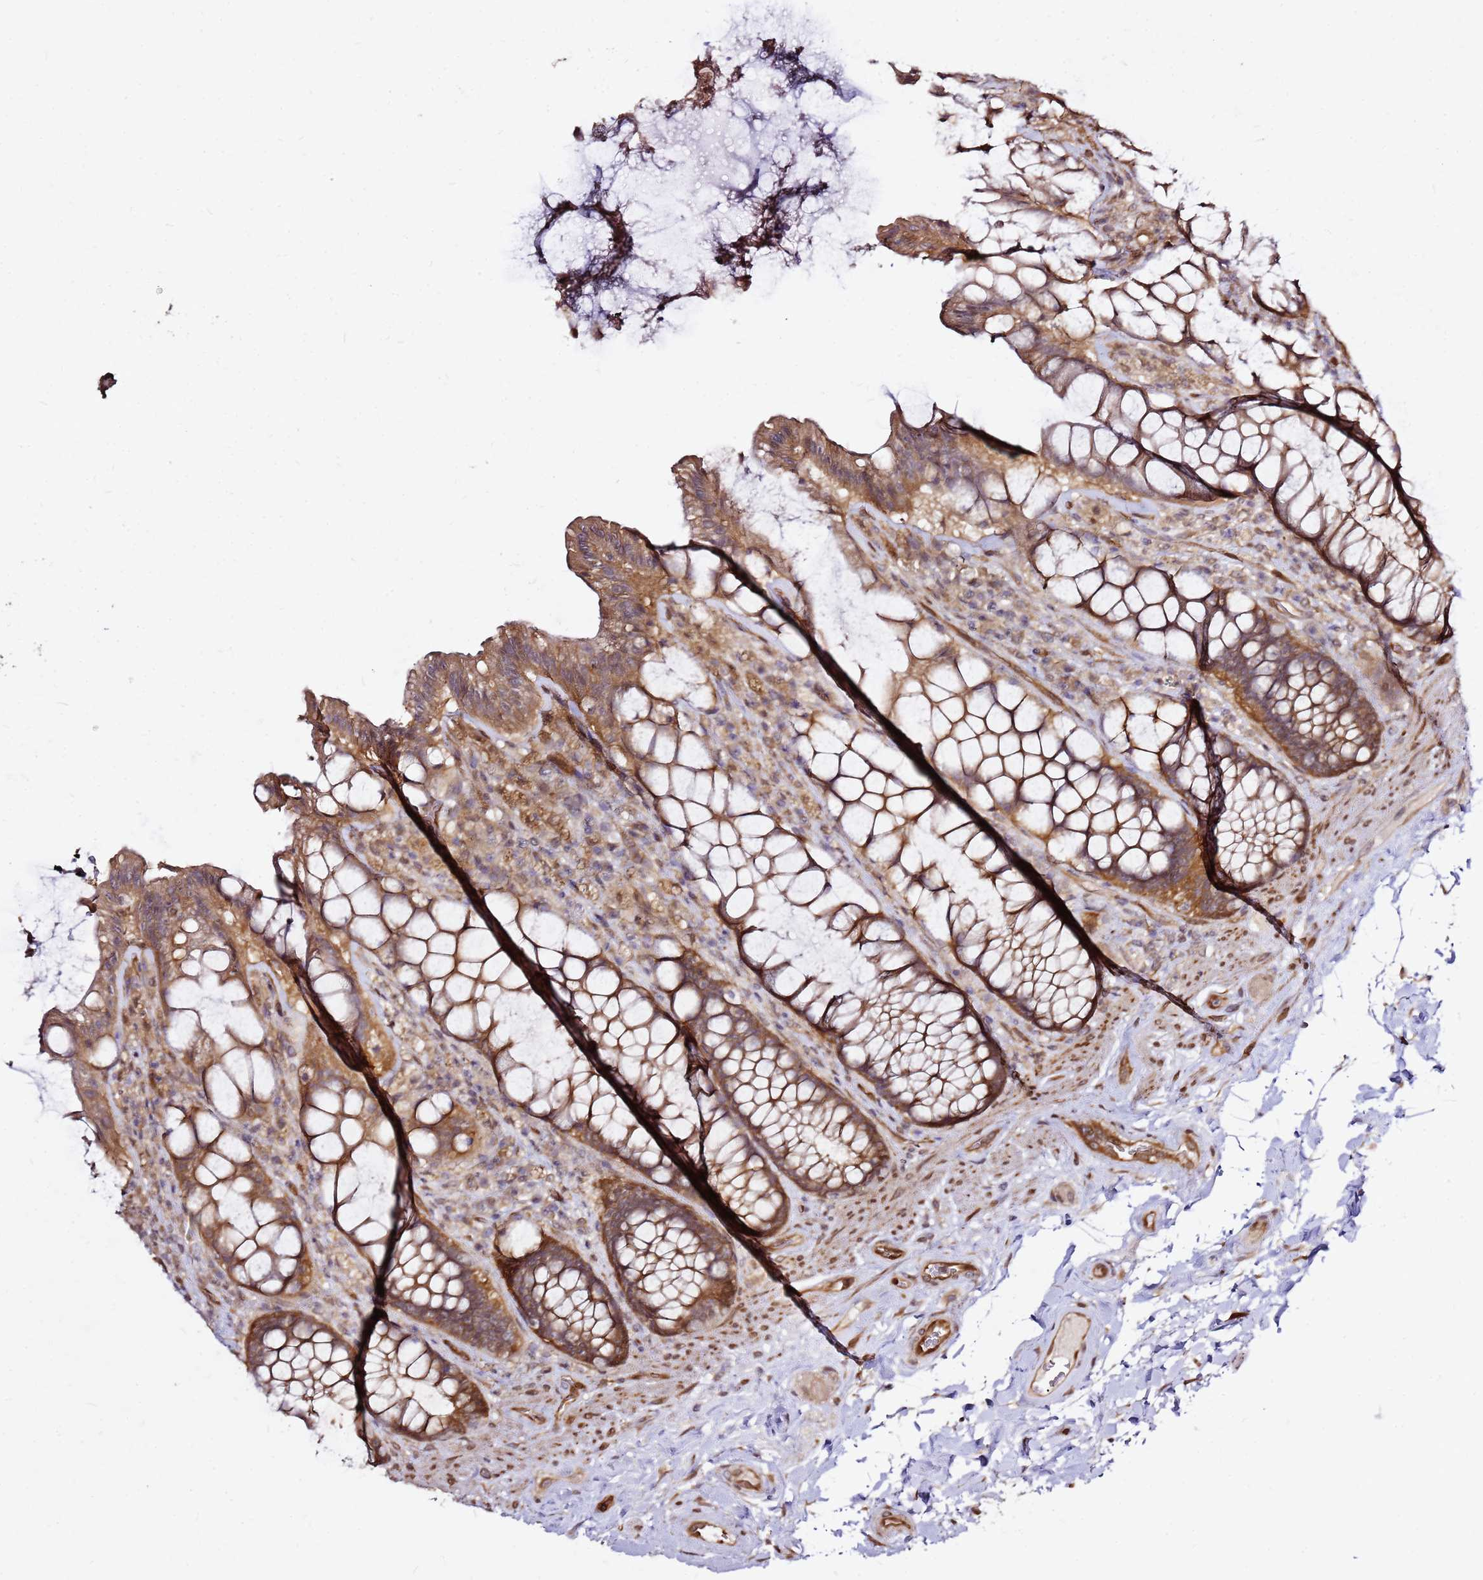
{"staining": {"intensity": "strong", "quantity": ">75%", "location": "cytoplasmic/membranous"}, "tissue": "rectum", "cell_type": "Glandular cells", "image_type": "normal", "snomed": [{"axis": "morphology", "description": "Normal tissue, NOS"}, {"axis": "topography", "description": "Rectum"}], "caption": "IHC image of unremarkable human rectum stained for a protein (brown), which reveals high levels of strong cytoplasmic/membranous expression in about >75% of glandular cells.", "gene": "NUDT14", "patient": {"sex": "female", "age": 58}}